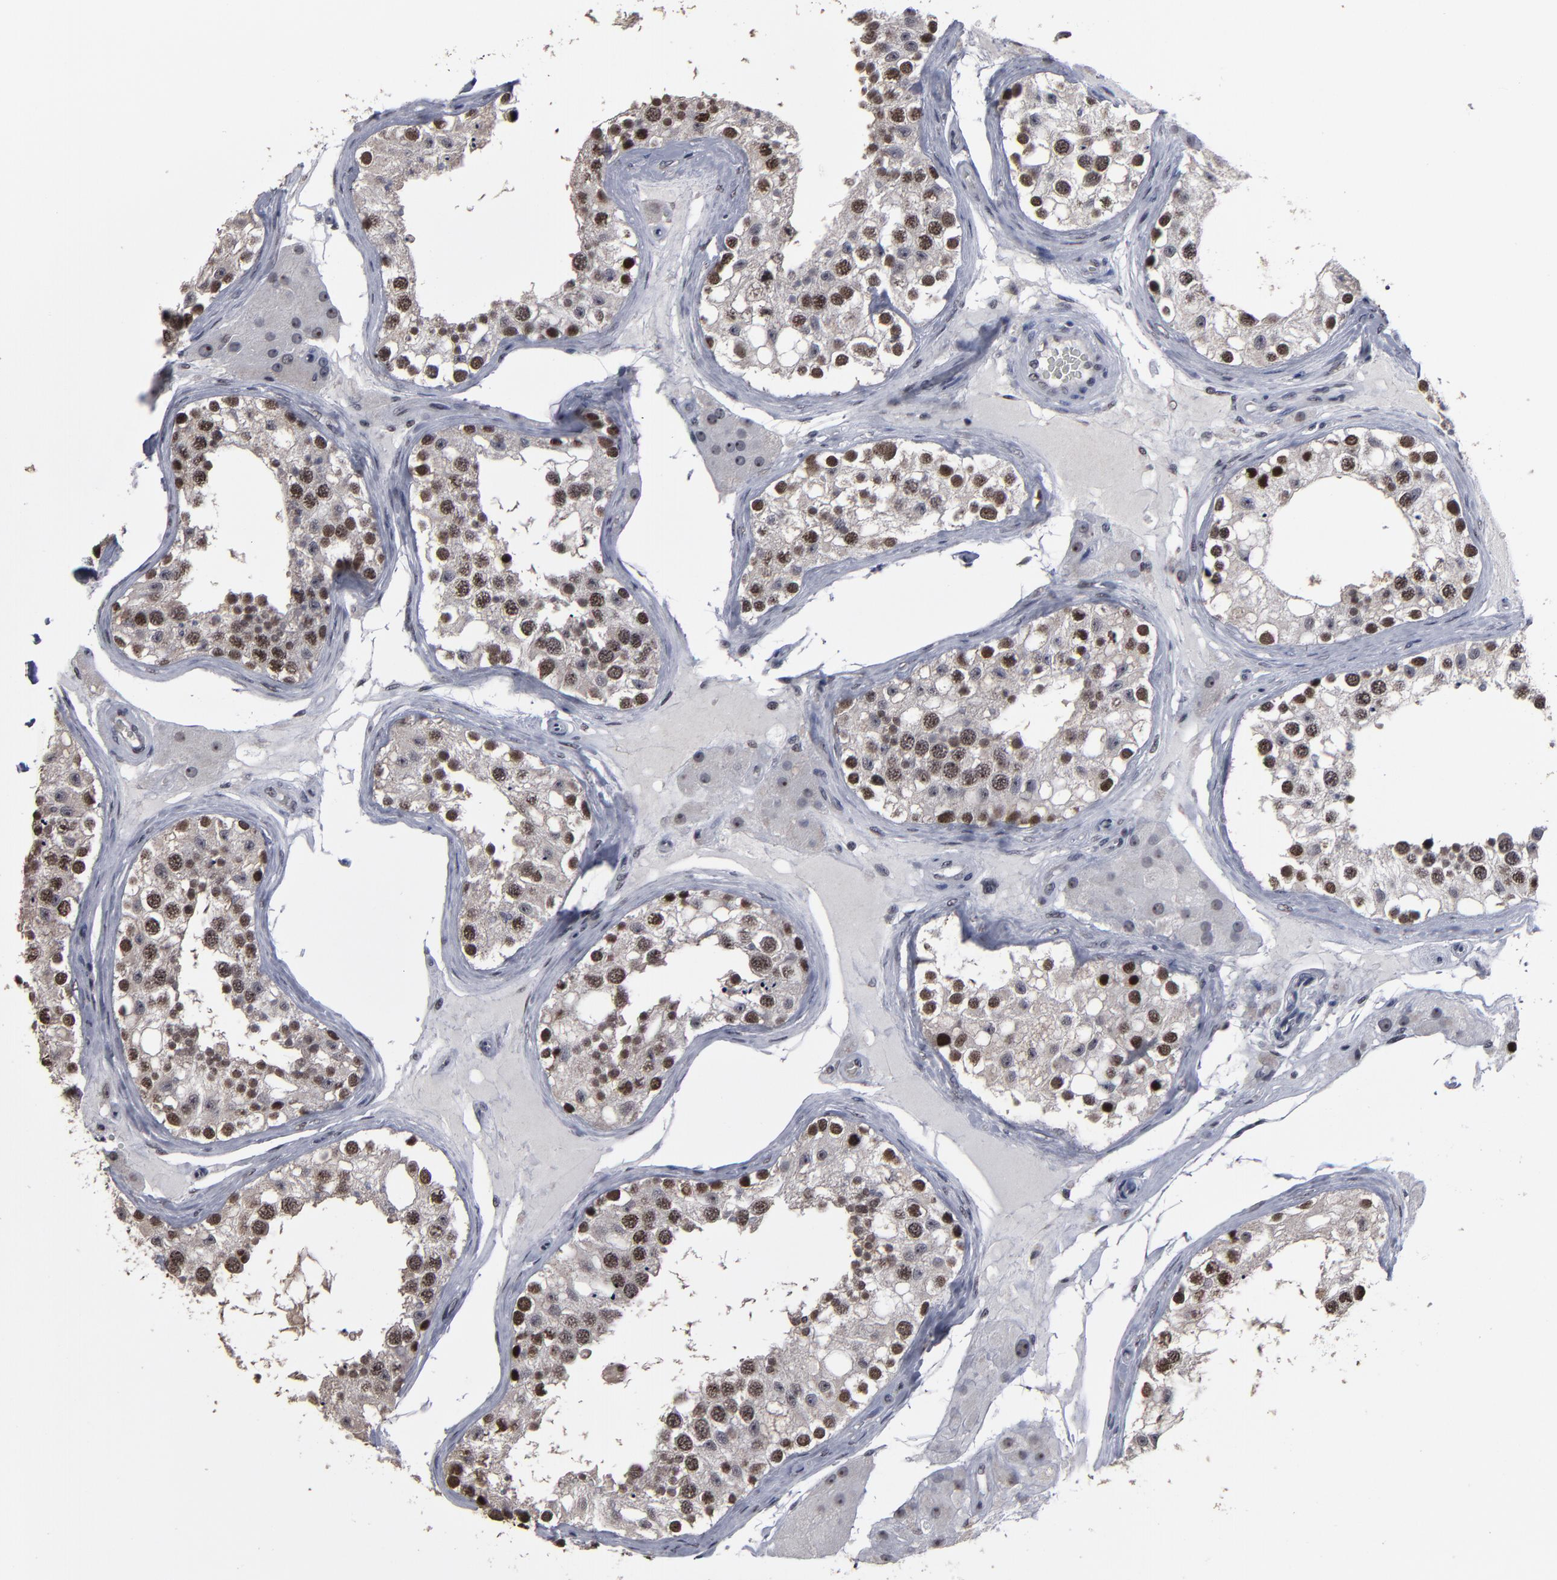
{"staining": {"intensity": "strong", "quantity": ">75%", "location": "cytoplasmic/membranous,nuclear"}, "tissue": "testis", "cell_type": "Cells in seminiferous ducts", "image_type": "normal", "snomed": [{"axis": "morphology", "description": "Normal tissue, NOS"}, {"axis": "topography", "description": "Testis"}], "caption": "Immunohistochemical staining of normal human testis shows >75% levels of strong cytoplasmic/membranous,nuclear protein expression in approximately >75% of cells in seminiferous ducts. (Stains: DAB in brown, nuclei in blue, Microscopy: brightfield microscopy at high magnification).", "gene": "SSRP1", "patient": {"sex": "male", "age": 68}}